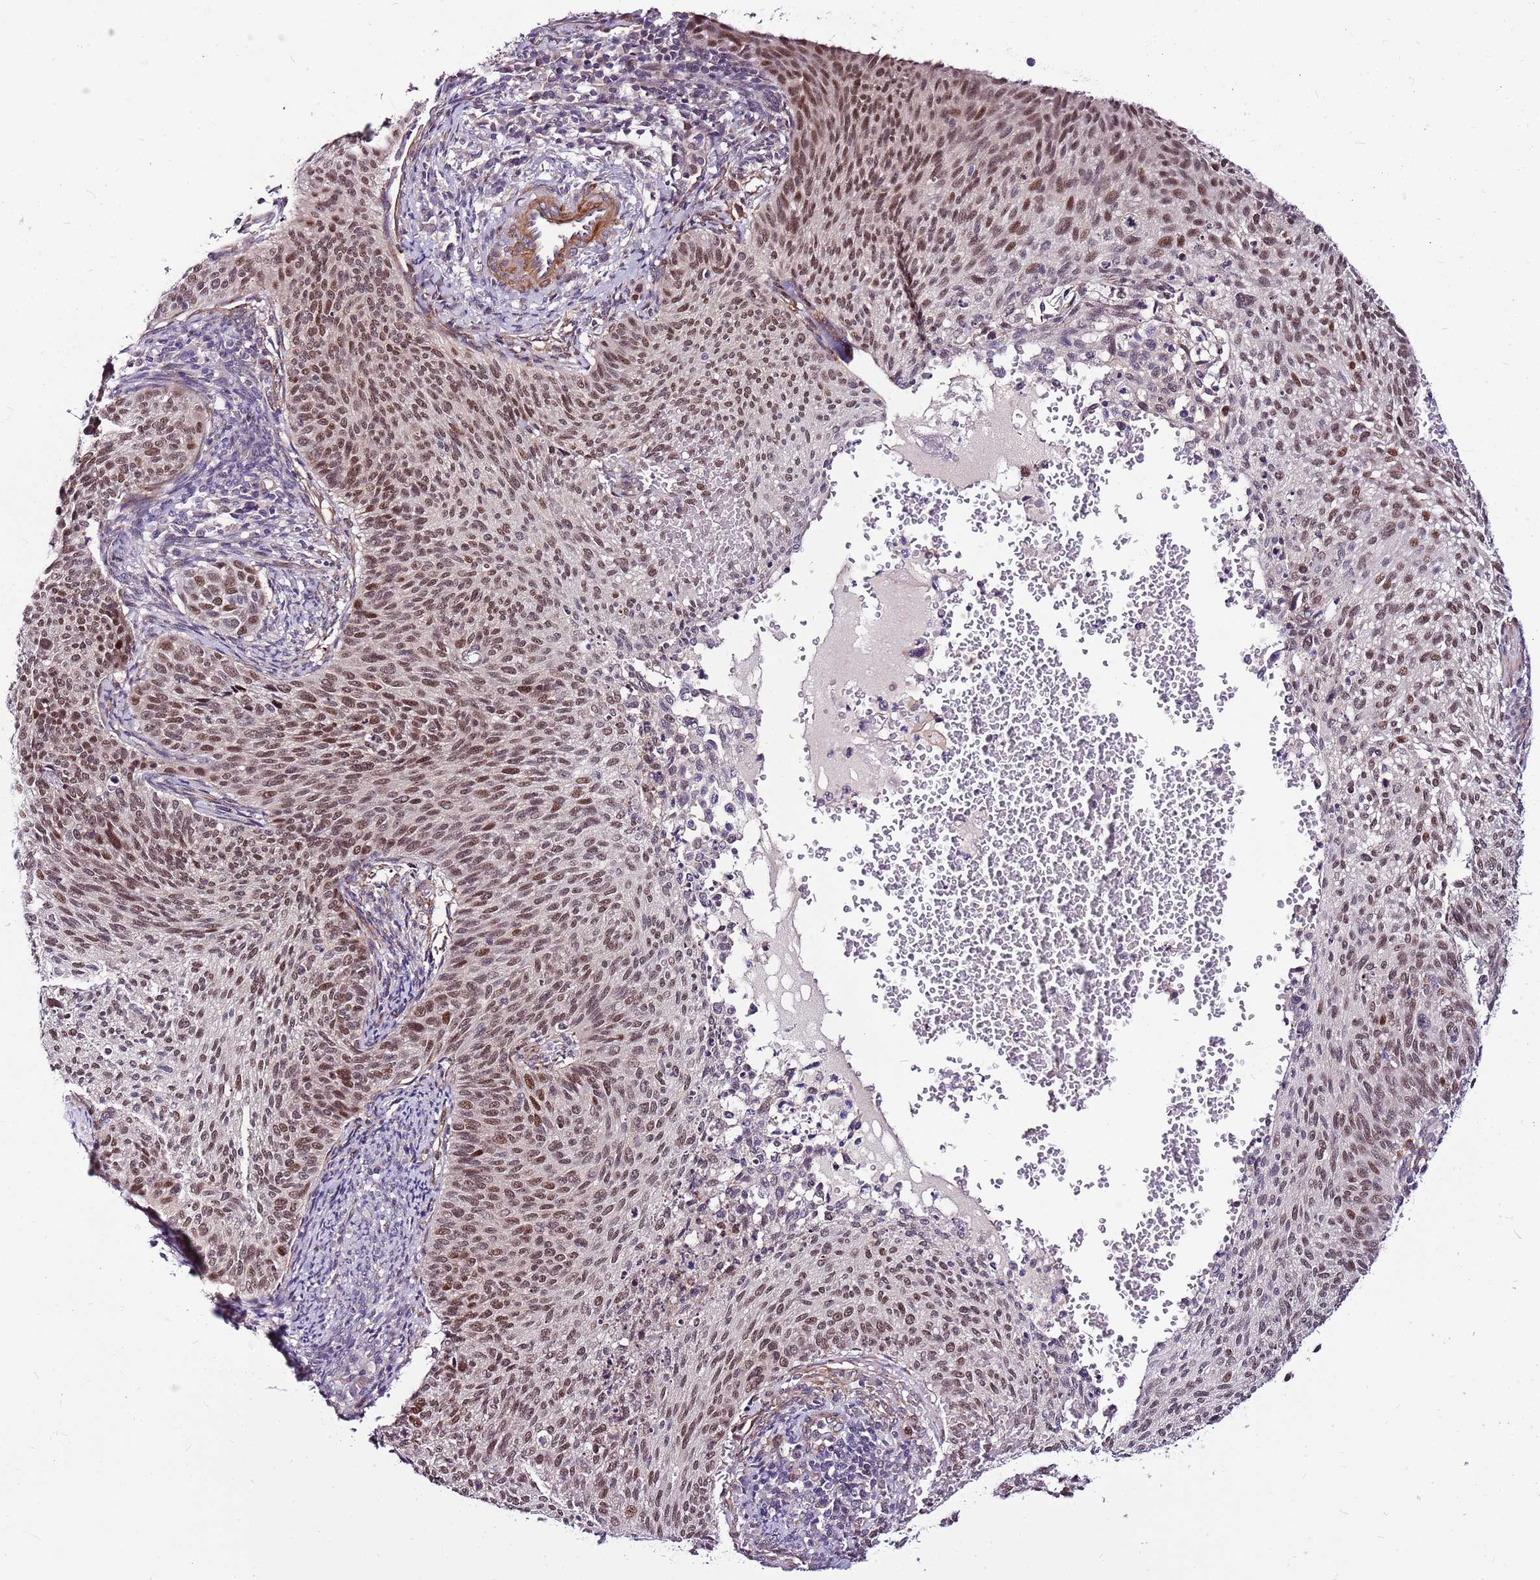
{"staining": {"intensity": "moderate", "quantity": ">75%", "location": "nuclear"}, "tissue": "cervical cancer", "cell_type": "Tumor cells", "image_type": "cancer", "snomed": [{"axis": "morphology", "description": "Squamous cell carcinoma, NOS"}, {"axis": "topography", "description": "Cervix"}], "caption": "Tumor cells exhibit moderate nuclear expression in about >75% of cells in cervical cancer.", "gene": "POLE3", "patient": {"sex": "female", "age": 70}}